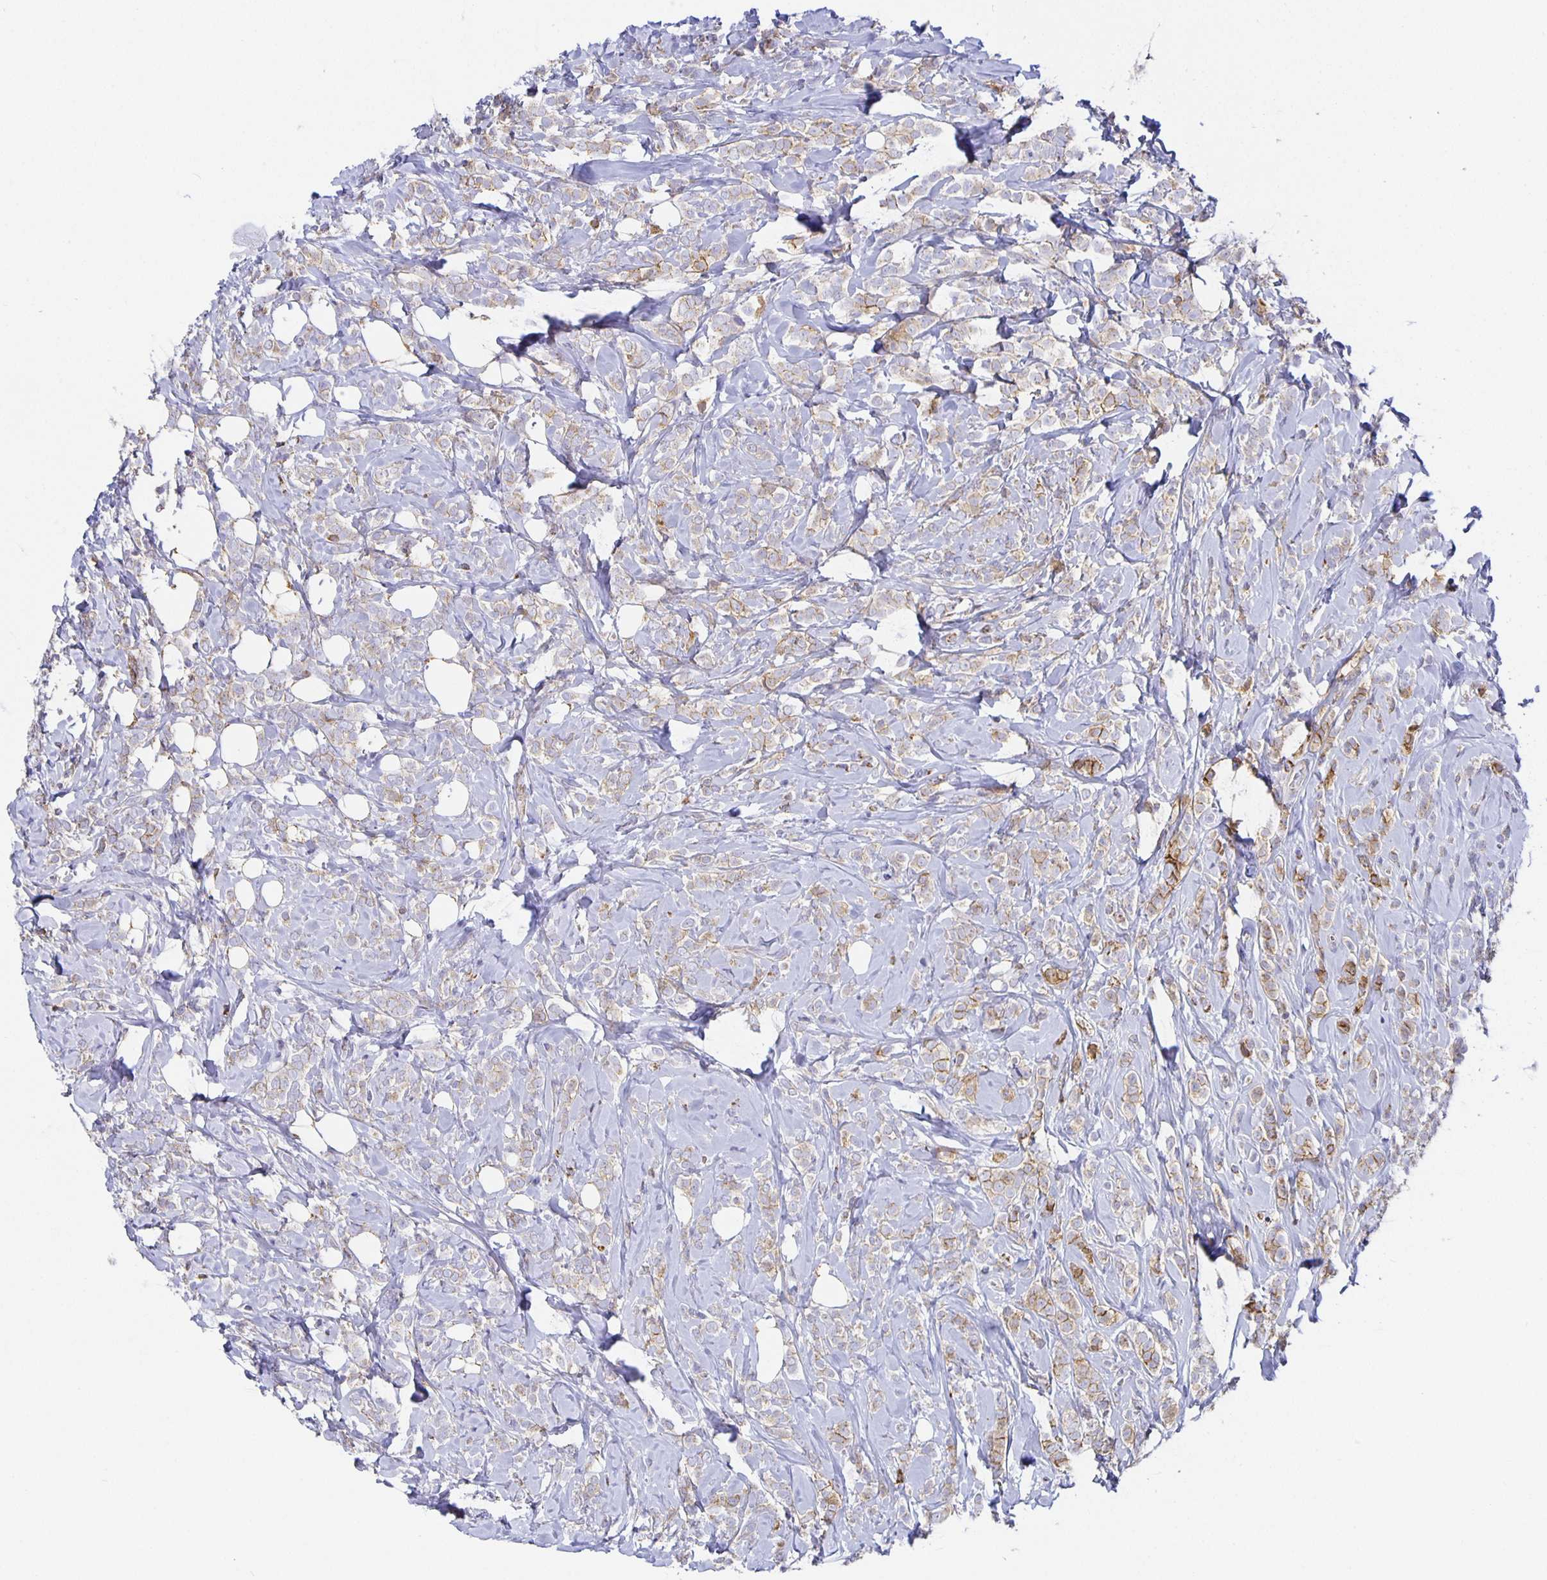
{"staining": {"intensity": "weak", "quantity": "25%-75%", "location": "cytoplasmic/membranous"}, "tissue": "breast cancer", "cell_type": "Tumor cells", "image_type": "cancer", "snomed": [{"axis": "morphology", "description": "Lobular carcinoma"}, {"axis": "topography", "description": "Breast"}], "caption": "IHC (DAB (3,3'-diaminobenzidine)) staining of human lobular carcinoma (breast) shows weak cytoplasmic/membranous protein staining in approximately 25%-75% of tumor cells. (Brightfield microscopy of DAB IHC at high magnification).", "gene": "FLRT3", "patient": {"sex": "female", "age": 49}}